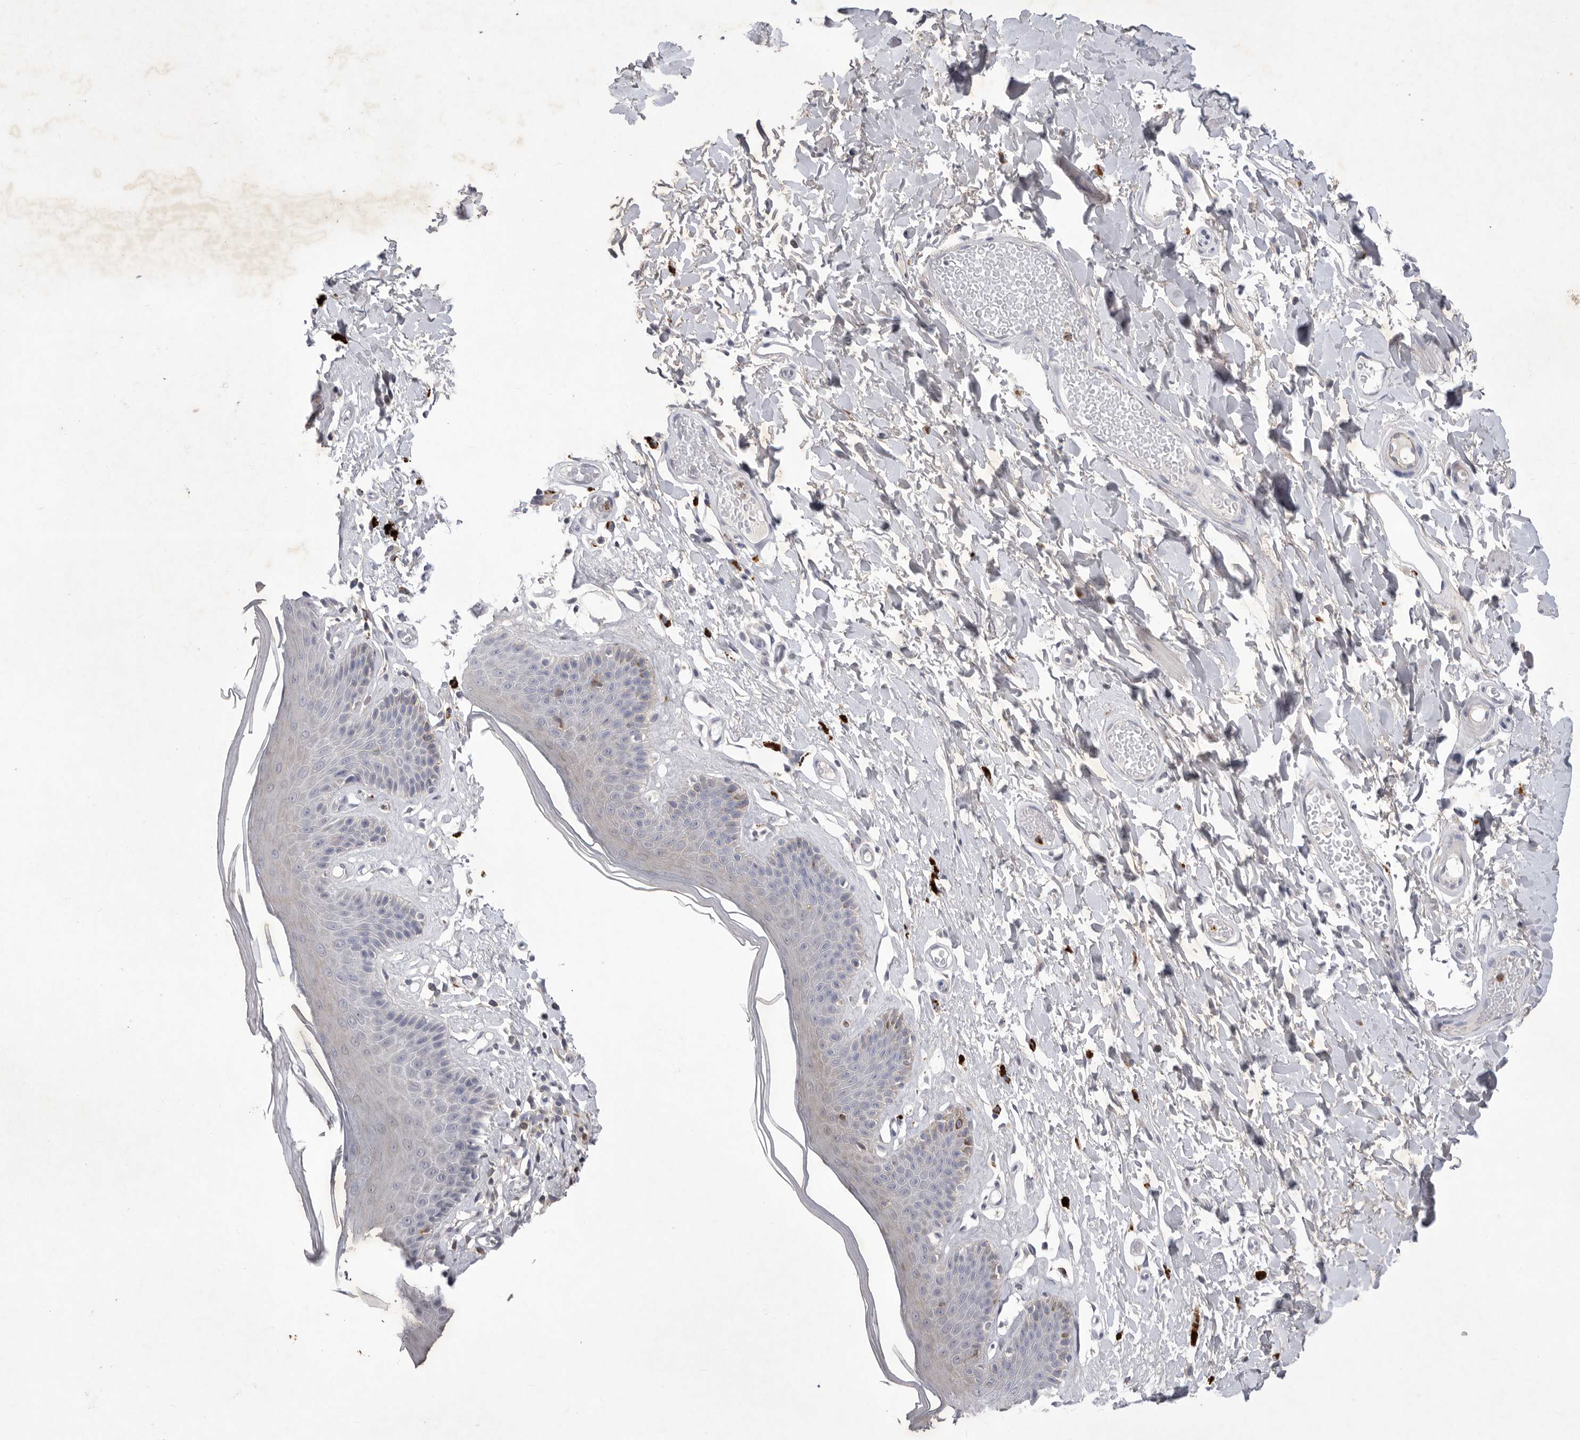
{"staining": {"intensity": "negative", "quantity": "none", "location": "none"}, "tissue": "skin", "cell_type": "Epidermal cells", "image_type": "normal", "snomed": [{"axis": "morphology", "description": "Normal tissue, NOS"}, {"axis": "topography", "description": "Vulva"}], "caption": "Epidermal cells are negative for brown protein staining in benign skin. Nuclei are stained in blue.", "gene": "SIGLEC10", "patient": {"sex": "female", "age": 73}}